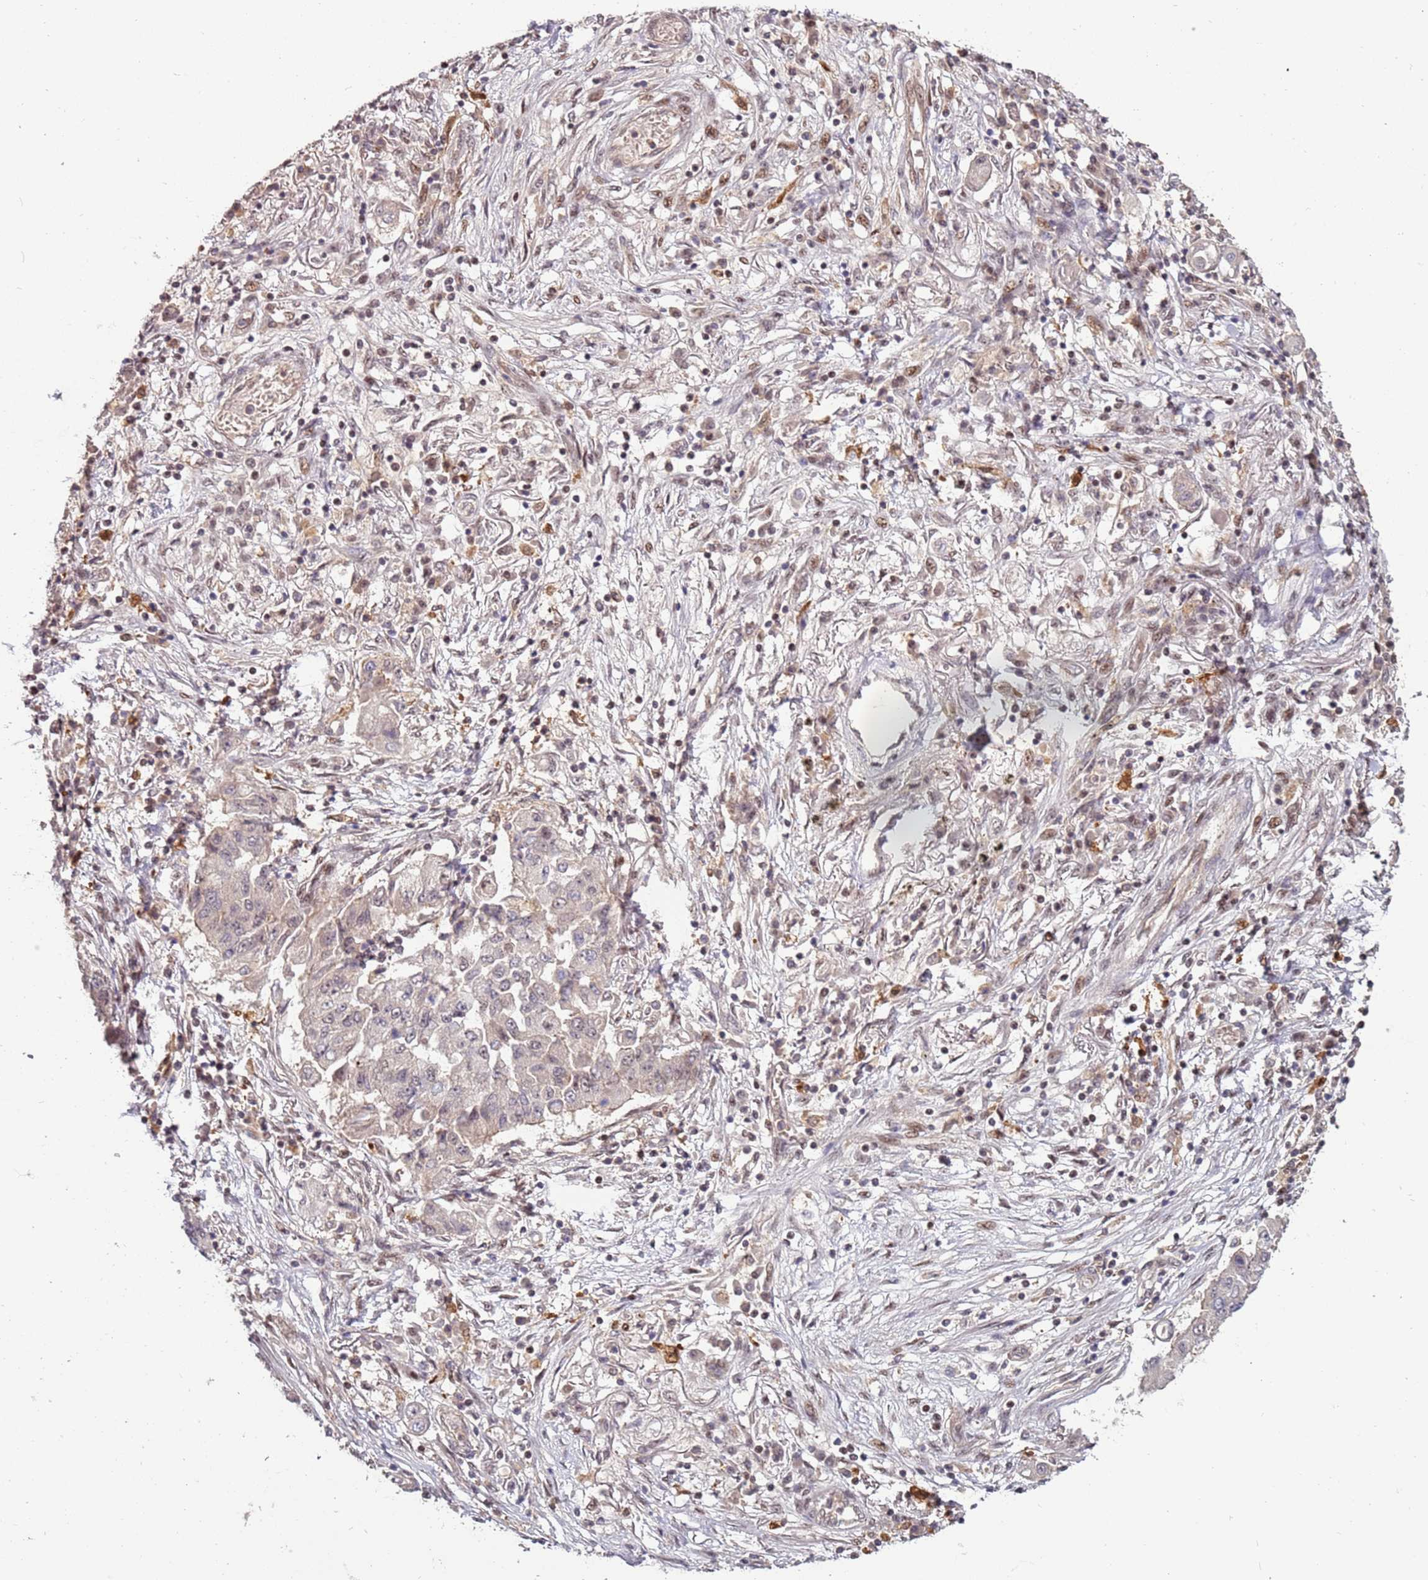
{"staining": {"intensity": "negative", "quantity": "none", "location": "none"}, "tissue": "lung cancer", "cell_type": "Tumor cells", "image_type": "cancer", "snomed": [{"axis": "morphology", "description": "Squamous cell carcinoma, NOS"}, {"axis": "topography", "description": "Lung"}], "caption": "Tumor cells show no significant expression in squamous cell carcinoma (lung). (IHC, brightfield microscopy, high magnification).", "gene": "GSTO2", "patient": {"sex": "male", "age": 74}}